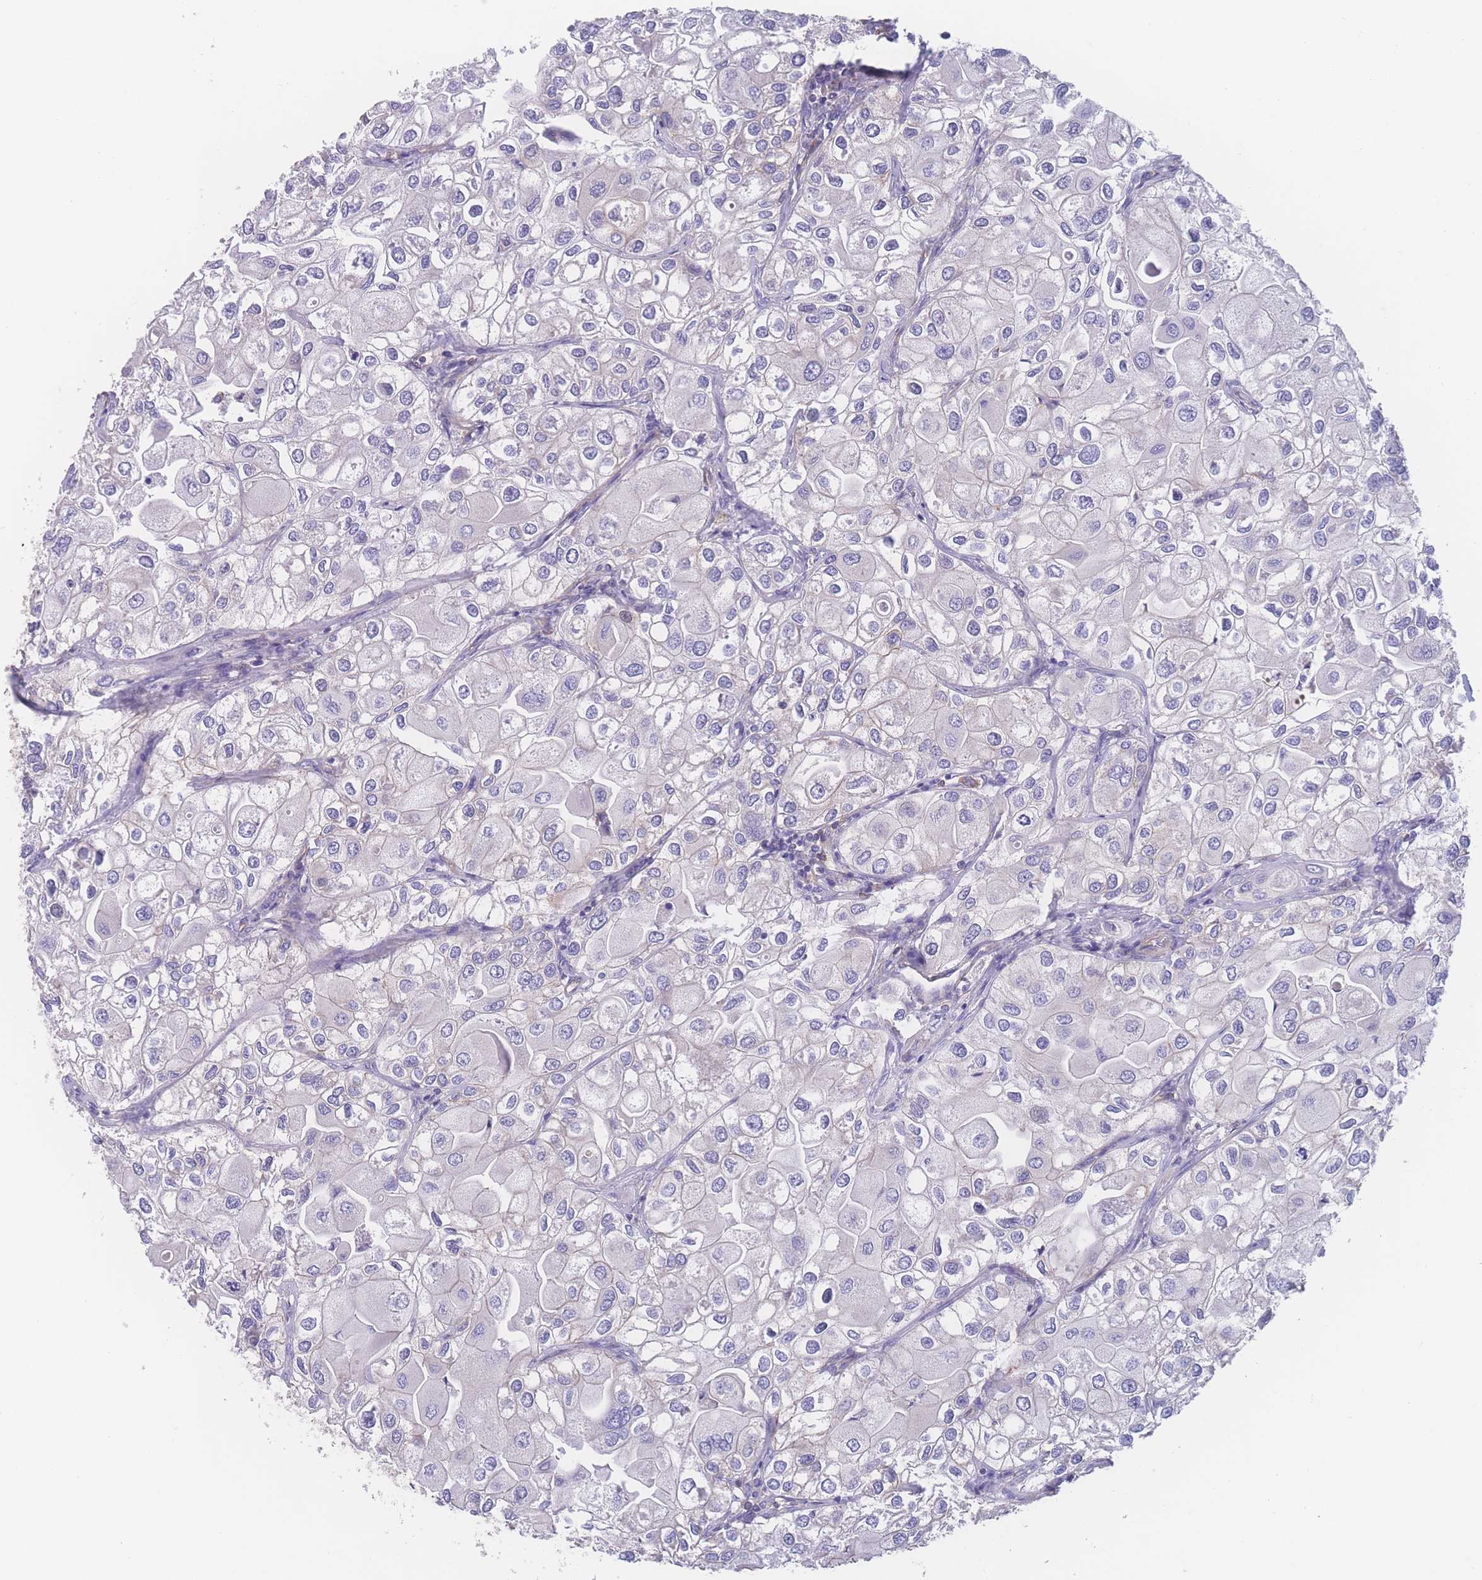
{"staining": {"intensity": "negative", "quantity": "none", "location": "none"}, "tissue": "urothelial cancer", "cell_type": "Tumor cells", "image_type": "cancer", "snomed": [{"axis": "morphology", "description": "Urothelial carcinoma, High grade"}, {"axis": "topography", "description": "Urinary bladder"}], "caption": "Histopathology image shows no protein positivity in tumor cells of urothelial cancer tissue.", "gene": "CFAP97", "patient": {"sex": "male", "age": 64}}